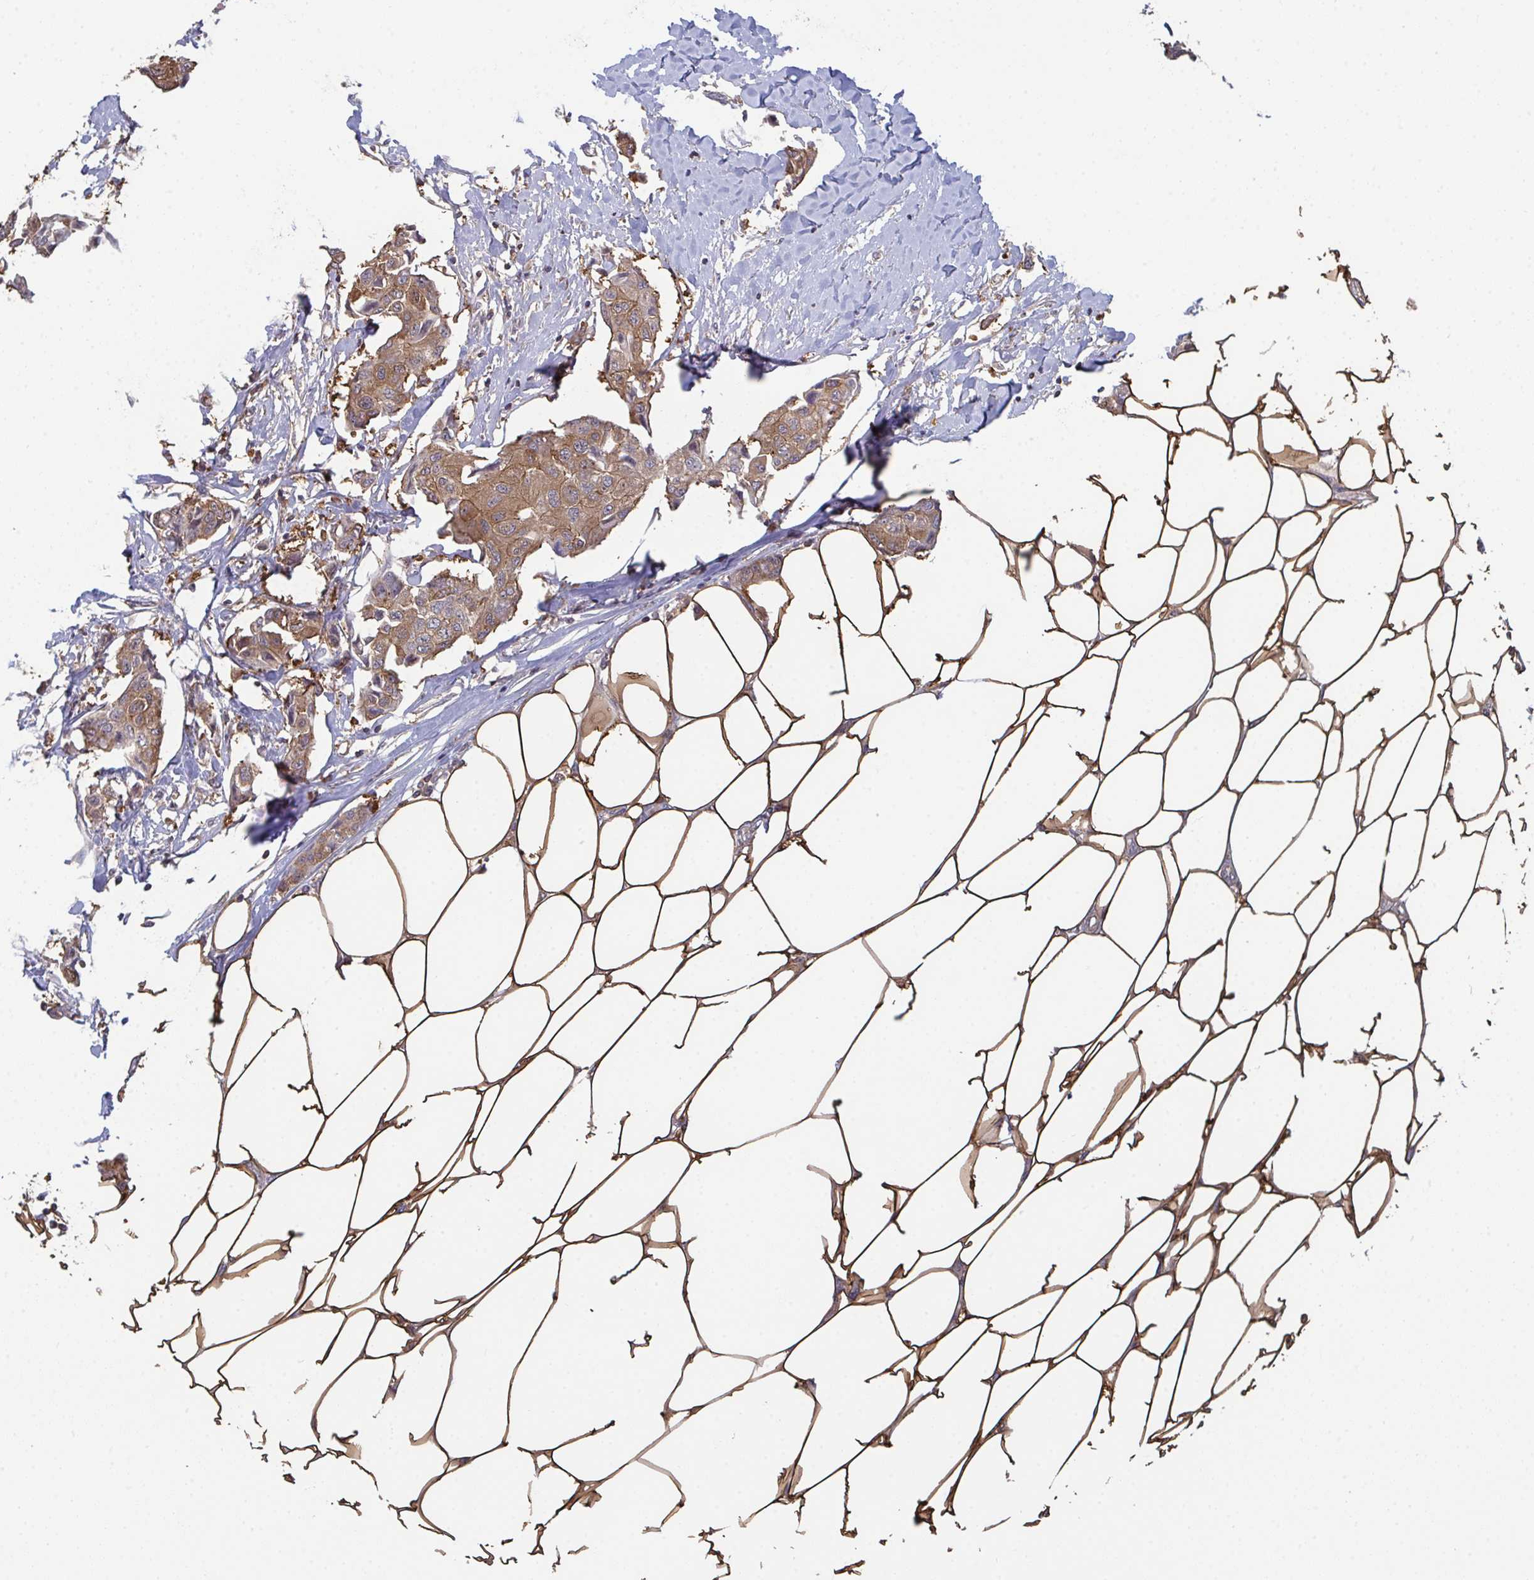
{"staining": {"intensity": "moderate", "quantity": ">75%", "location": "cytoplasmic/membranous"}, "tissue": "breast cancer", "cell_type": "Tumor cells", "image_type": "cancer", "snomed": [{"axis": "morphology", "description": "Duct carcinoma"}, {"axis": "topography", "description": "Breast"}, {"axis": "topography", "description": "Lymph node"}], "caption": "Moderate cytoplasmic/membranous protein expression is present in approximately >75% of tumor cells in breast invasive ductal carcinoma. (brown staining indicates protein expression, while blue staining denotes nuclei).", "gene": "TTC9C", "patient": {"sex": "female", "age": 80}}